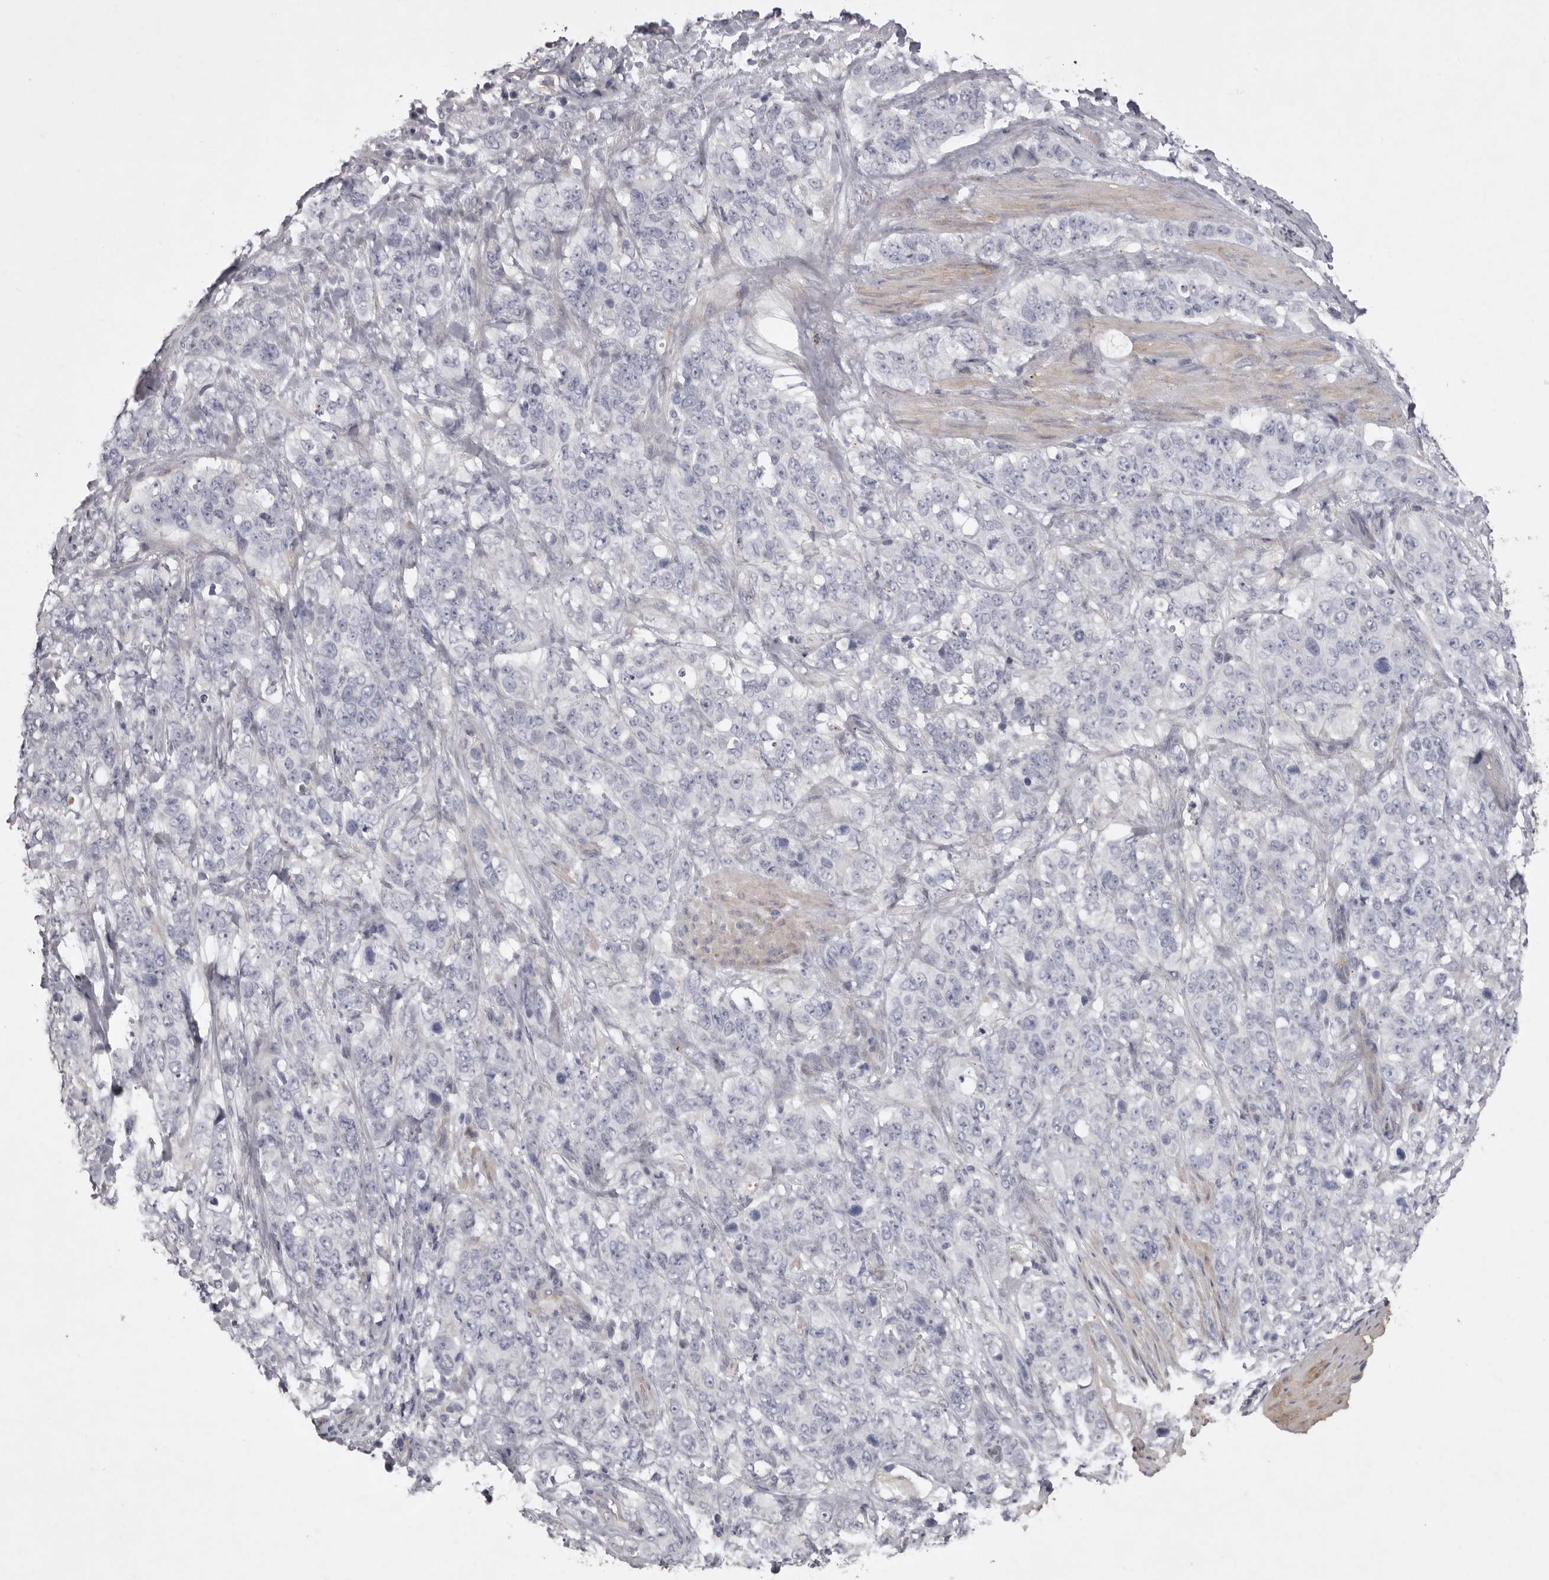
{"staining": {"intensity": "negative", "quantity": "none", "location": "none"}, "tissue": "stomach cancer", "cell_type": "Tumor cells", "image_type": "cancer", "snomed": [{"axis": "morphology", "description": "Adenocarcinoma, NOS"}, {"axis": "topography", "description": "Stomach"}], "caption": "IHC of human stomach cancer (adenocarcinoma) displays no staining in tumor cells.", "gene": "NKAIN4", "patient": {"sex": "male", "age": 48}}